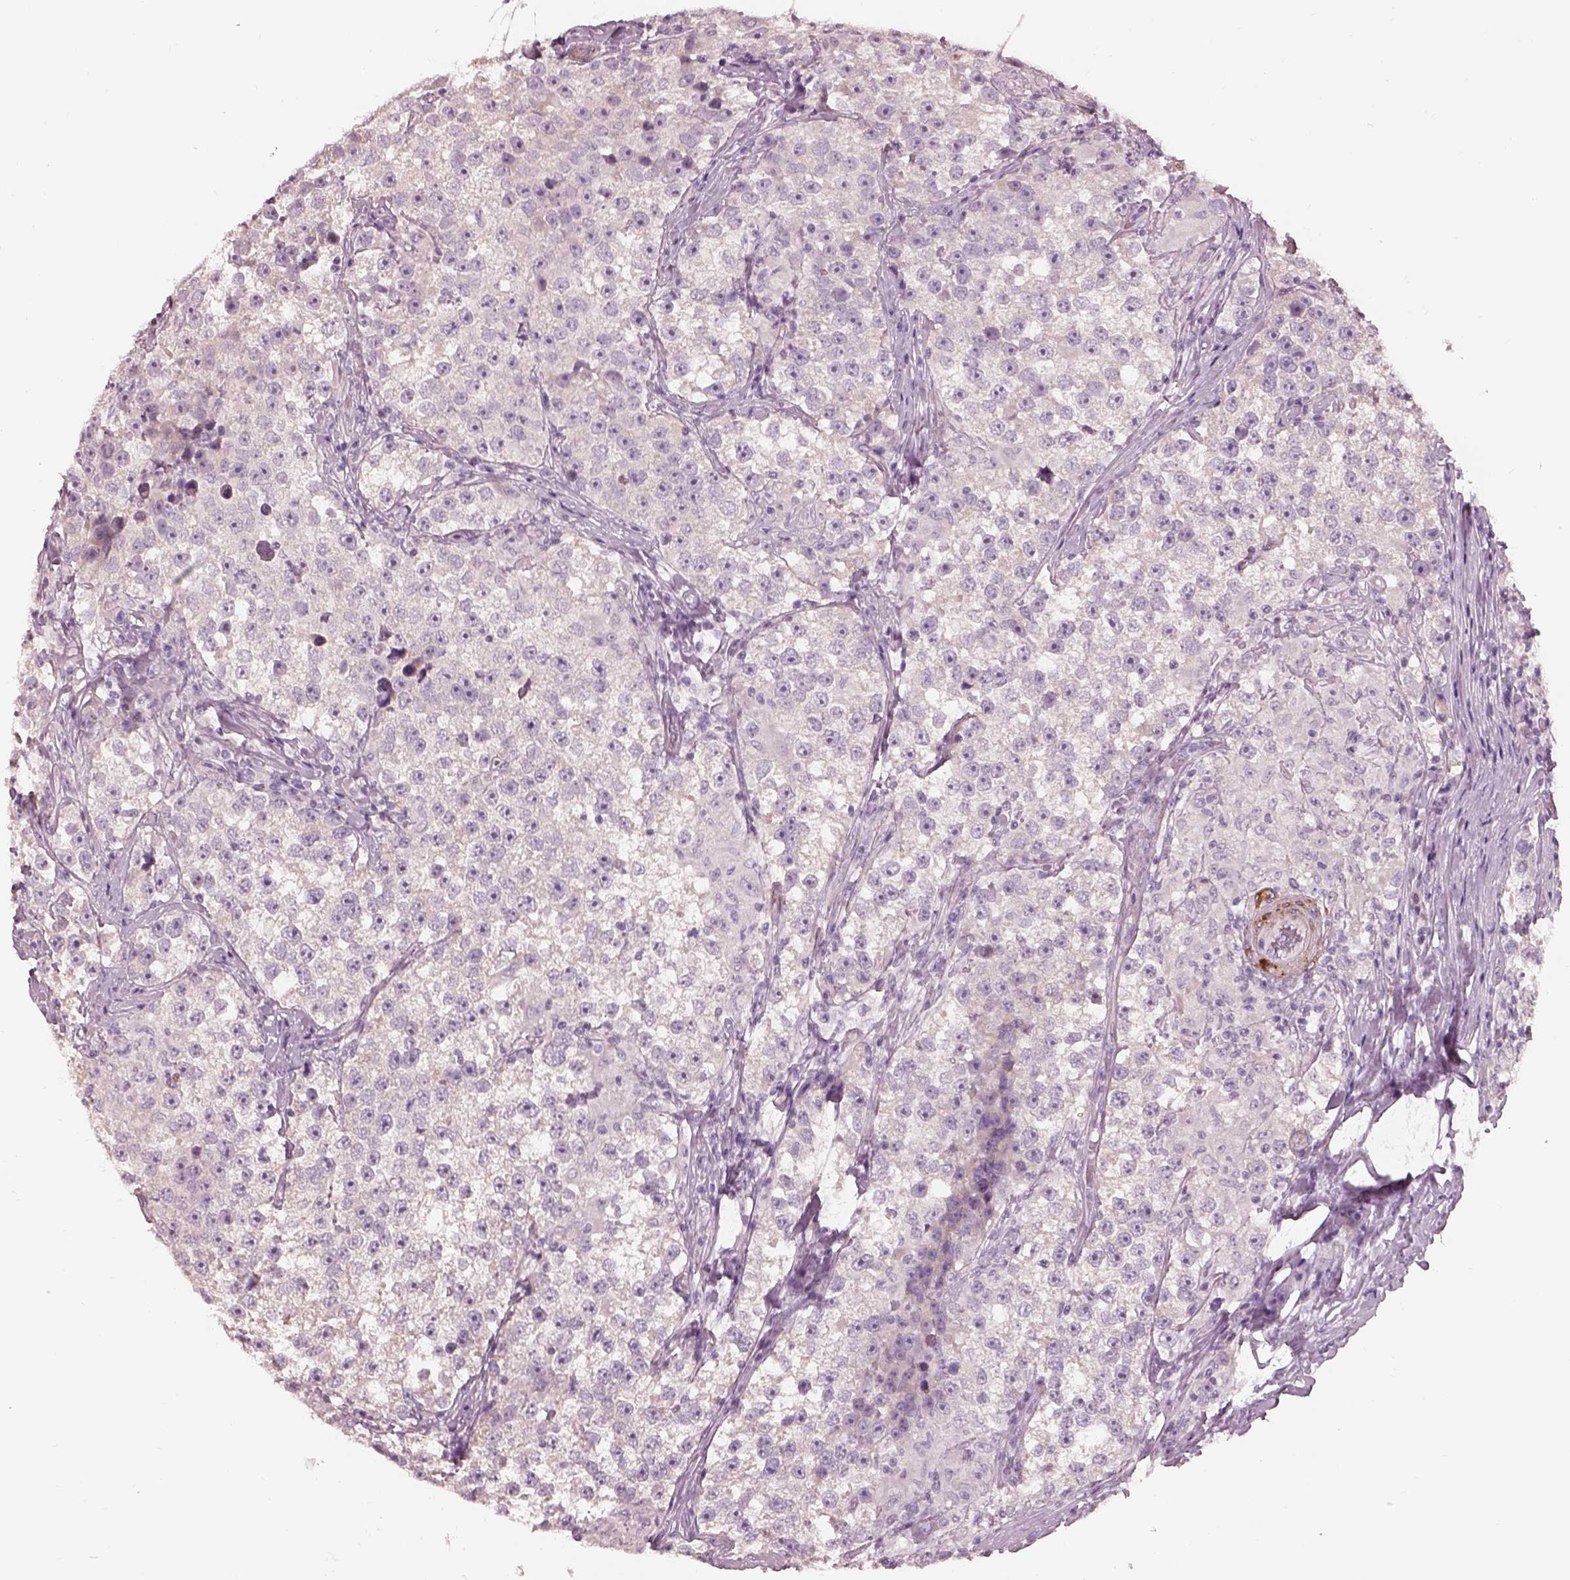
{"staining": {"intensity": "negative", "quantity": "none", "location": "none"}, "tissue": "testis cancer", "cell_type": "Tumor cells", "image_type": "cancer", "snomed": [{"axis": "morphology", "description": "Seminoma, NOS"}, {"axis": "topography", "description": "Testis"}], "caption": "Testis cancer (seminoma) stained for a protein using immunohistochemistry (IHC) reveals no expression tumor cells.", "gene": "PRKCZ", "patient": {"sex": "male", "age": 46}}